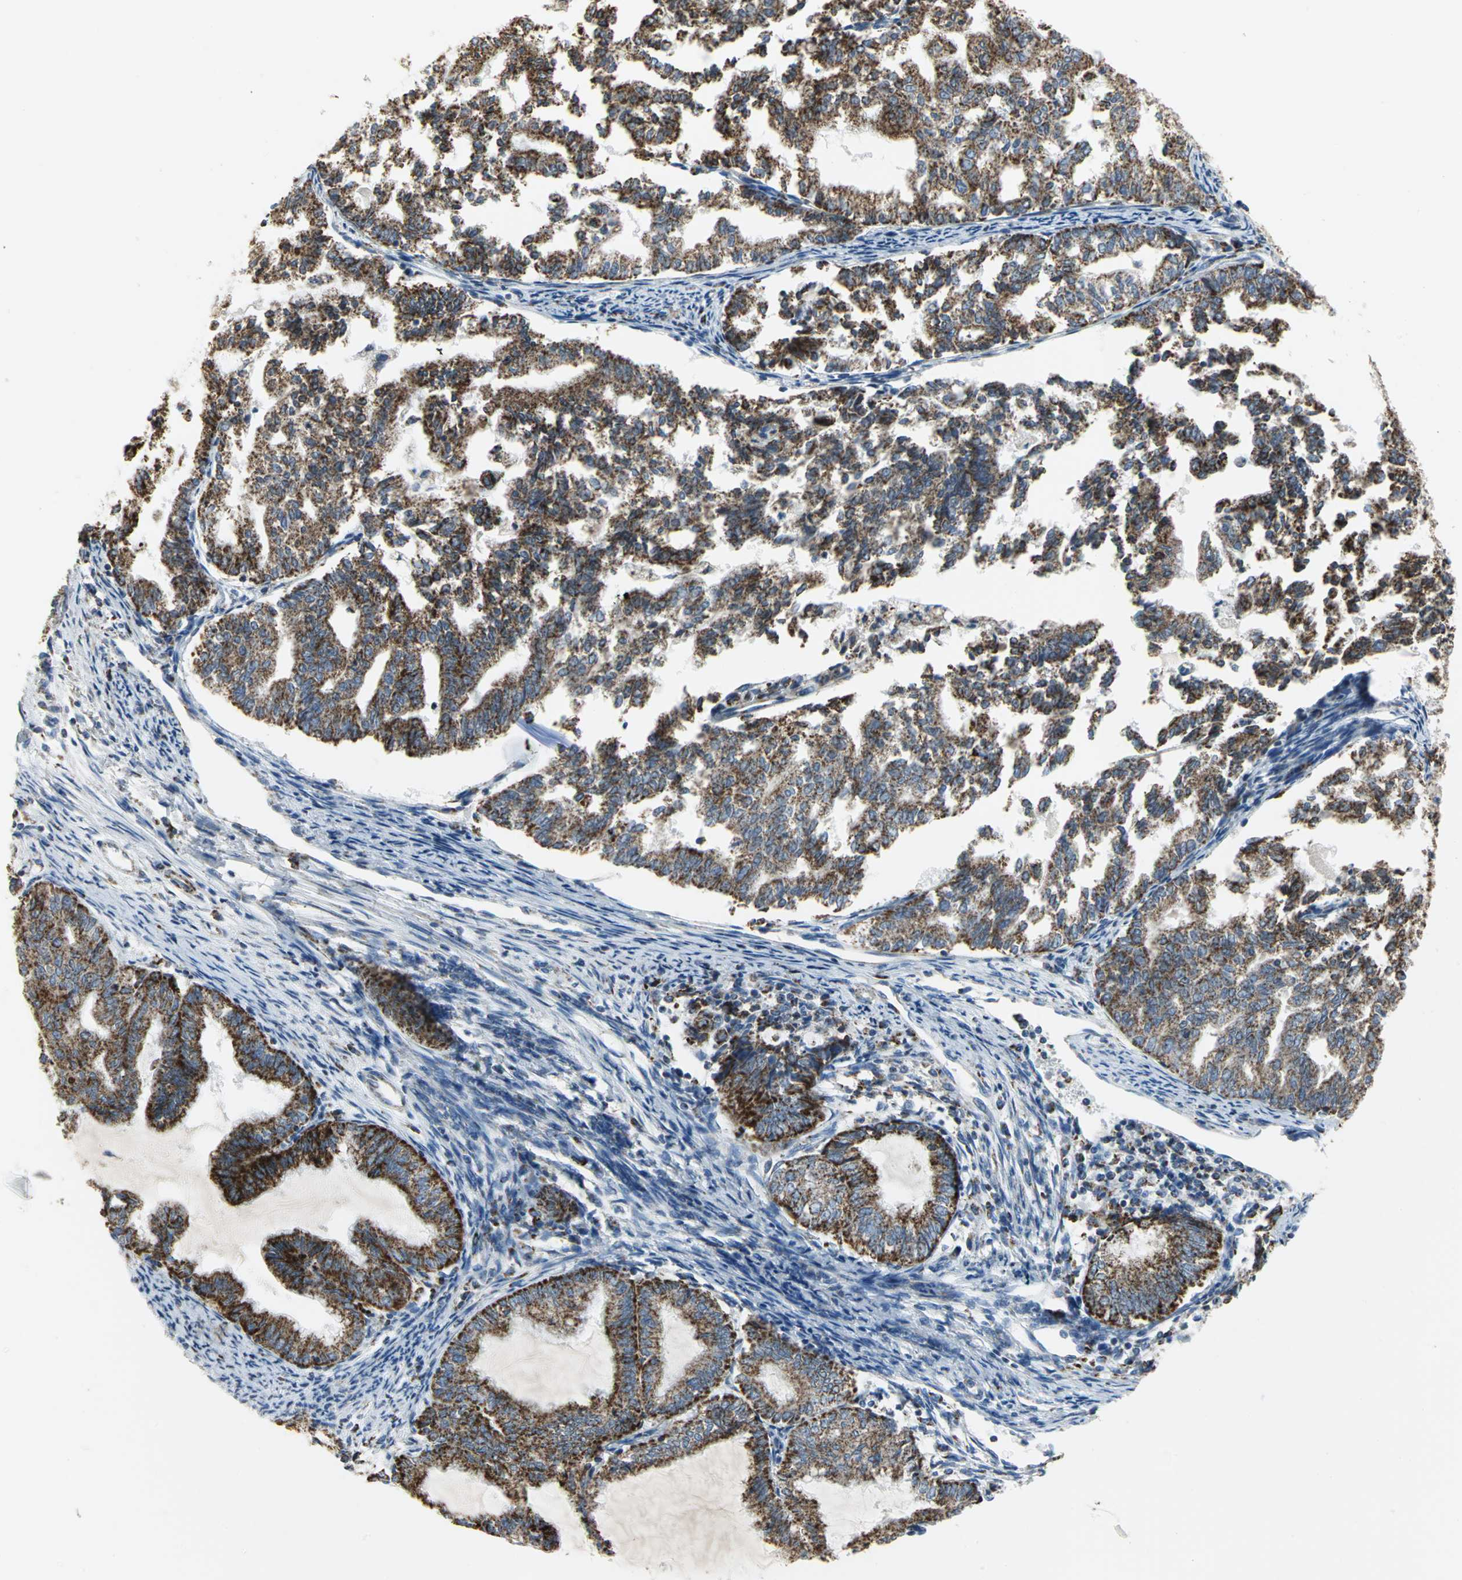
{"staining": {"intensity": "strong", "quantity": ">75%", "location": "cytoplasmic/membranous"}, "tissue": "endometrial cancer", "cell_type": "Tumor cells", "image_type": "cancer", "snomed": [{"axis": "morphology", "description": "Adenocarcinoma, NOS"}, {"axis": "topography", "description": "Endometrium"}], "caption": "Endometrial cancer stained with immunohistochemistry (IHC) shows strong cytoplasmic/membranous staining in approximately >75% of tumor cells. The staining was performed using DAB, with brown indicating positive protein expression. Nuclei are stained blue with hematoxylin.", "gene": "NTRK1", "patient": {"sex": "female", "age": 79}}